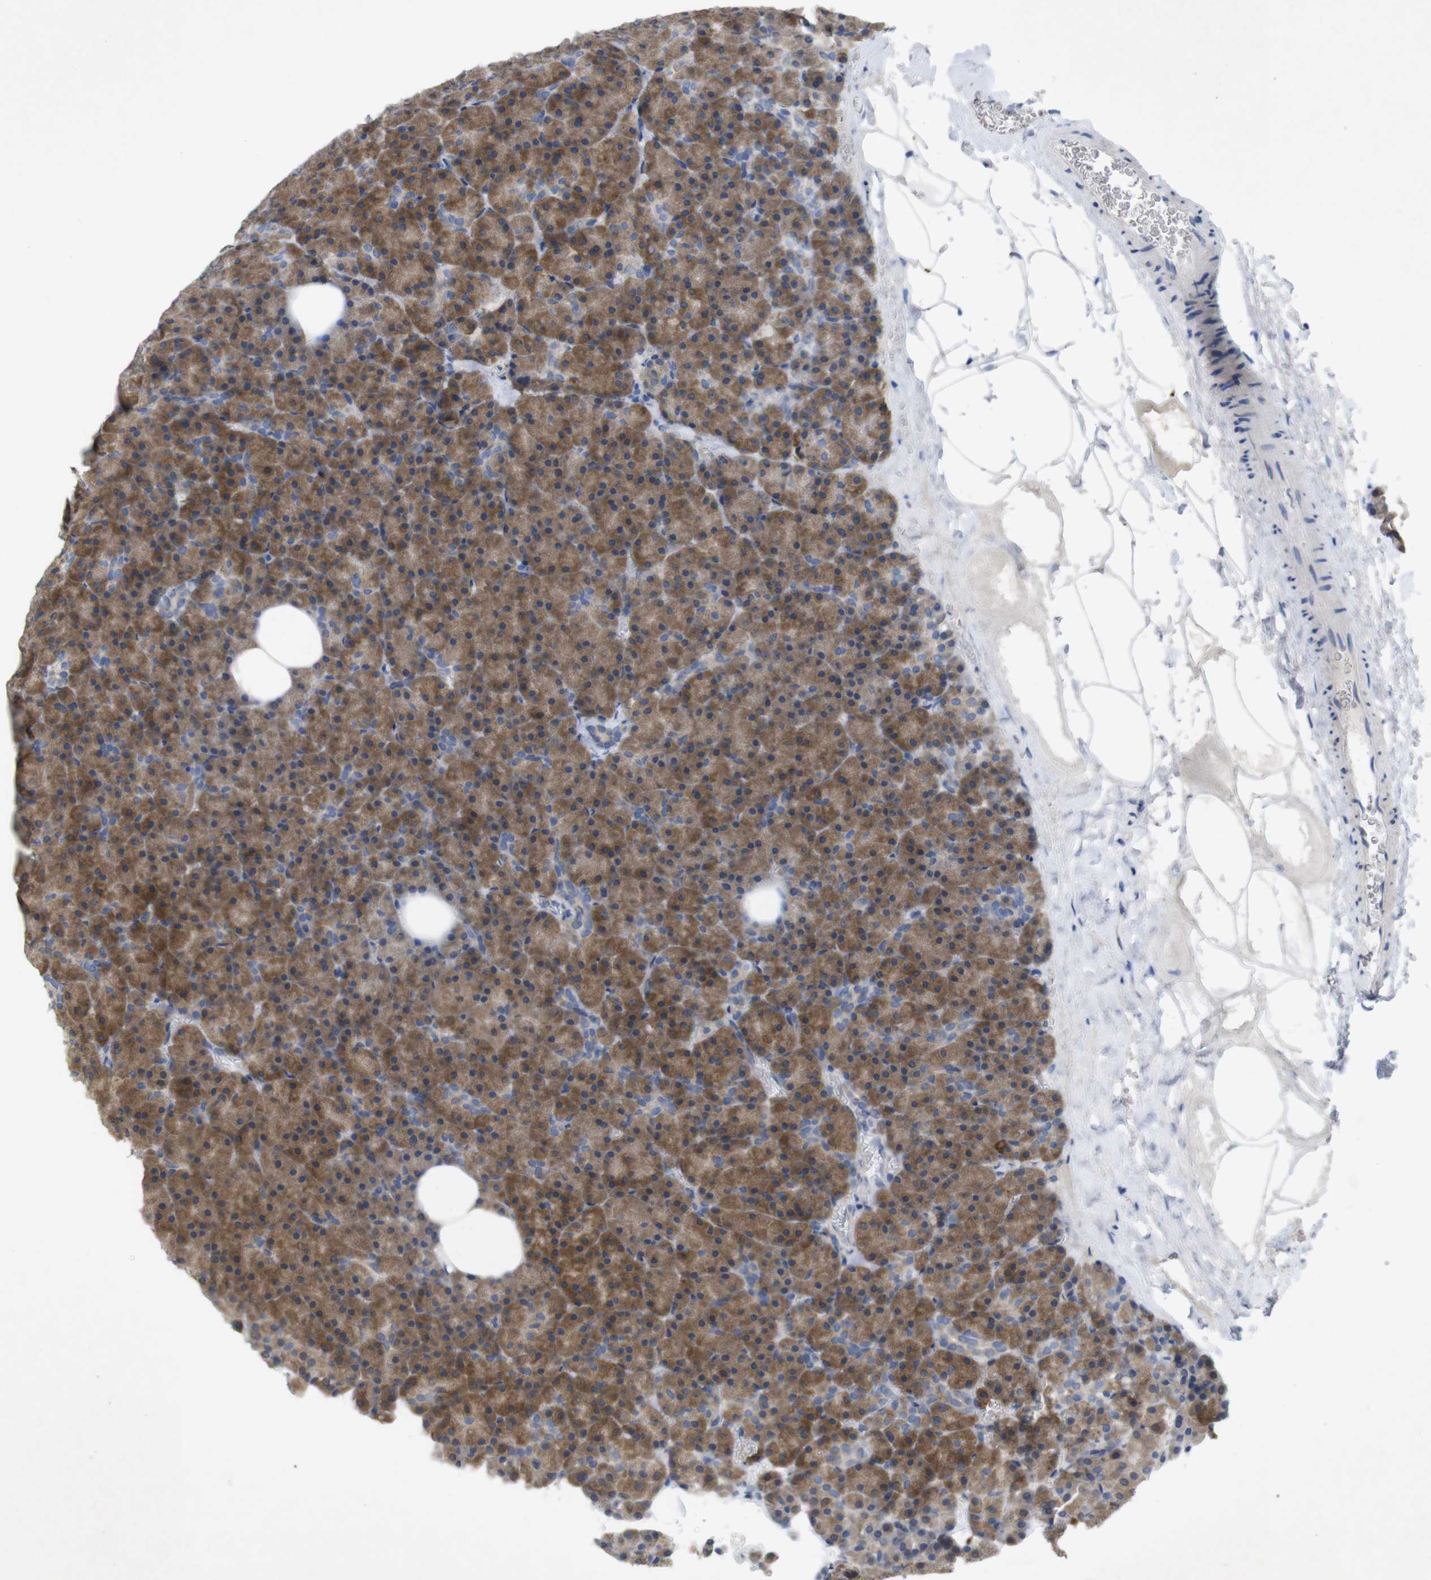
{"staining": {"intensity": "moderate", "quantity": ">75%", "location": "cytoplasmic/membranous"}, "tissue": "pancreas", "cell_type": "Exocrine glandular cells", "image_type": "normal", "snomed": [{"axis": "morphology", "description": "Normal tissue, NOS"}, {"axis": "topography", "description": "Pancreas"}], "caption": "Immunohistochemical staining of normal pancreas displays >75% levels of moderate cytoplasmic/membranous protein expression in approximately >75% of exocrine glandular cells.", "gene": "BCAR3", "patient": {"sex": "female", "age": 35}}